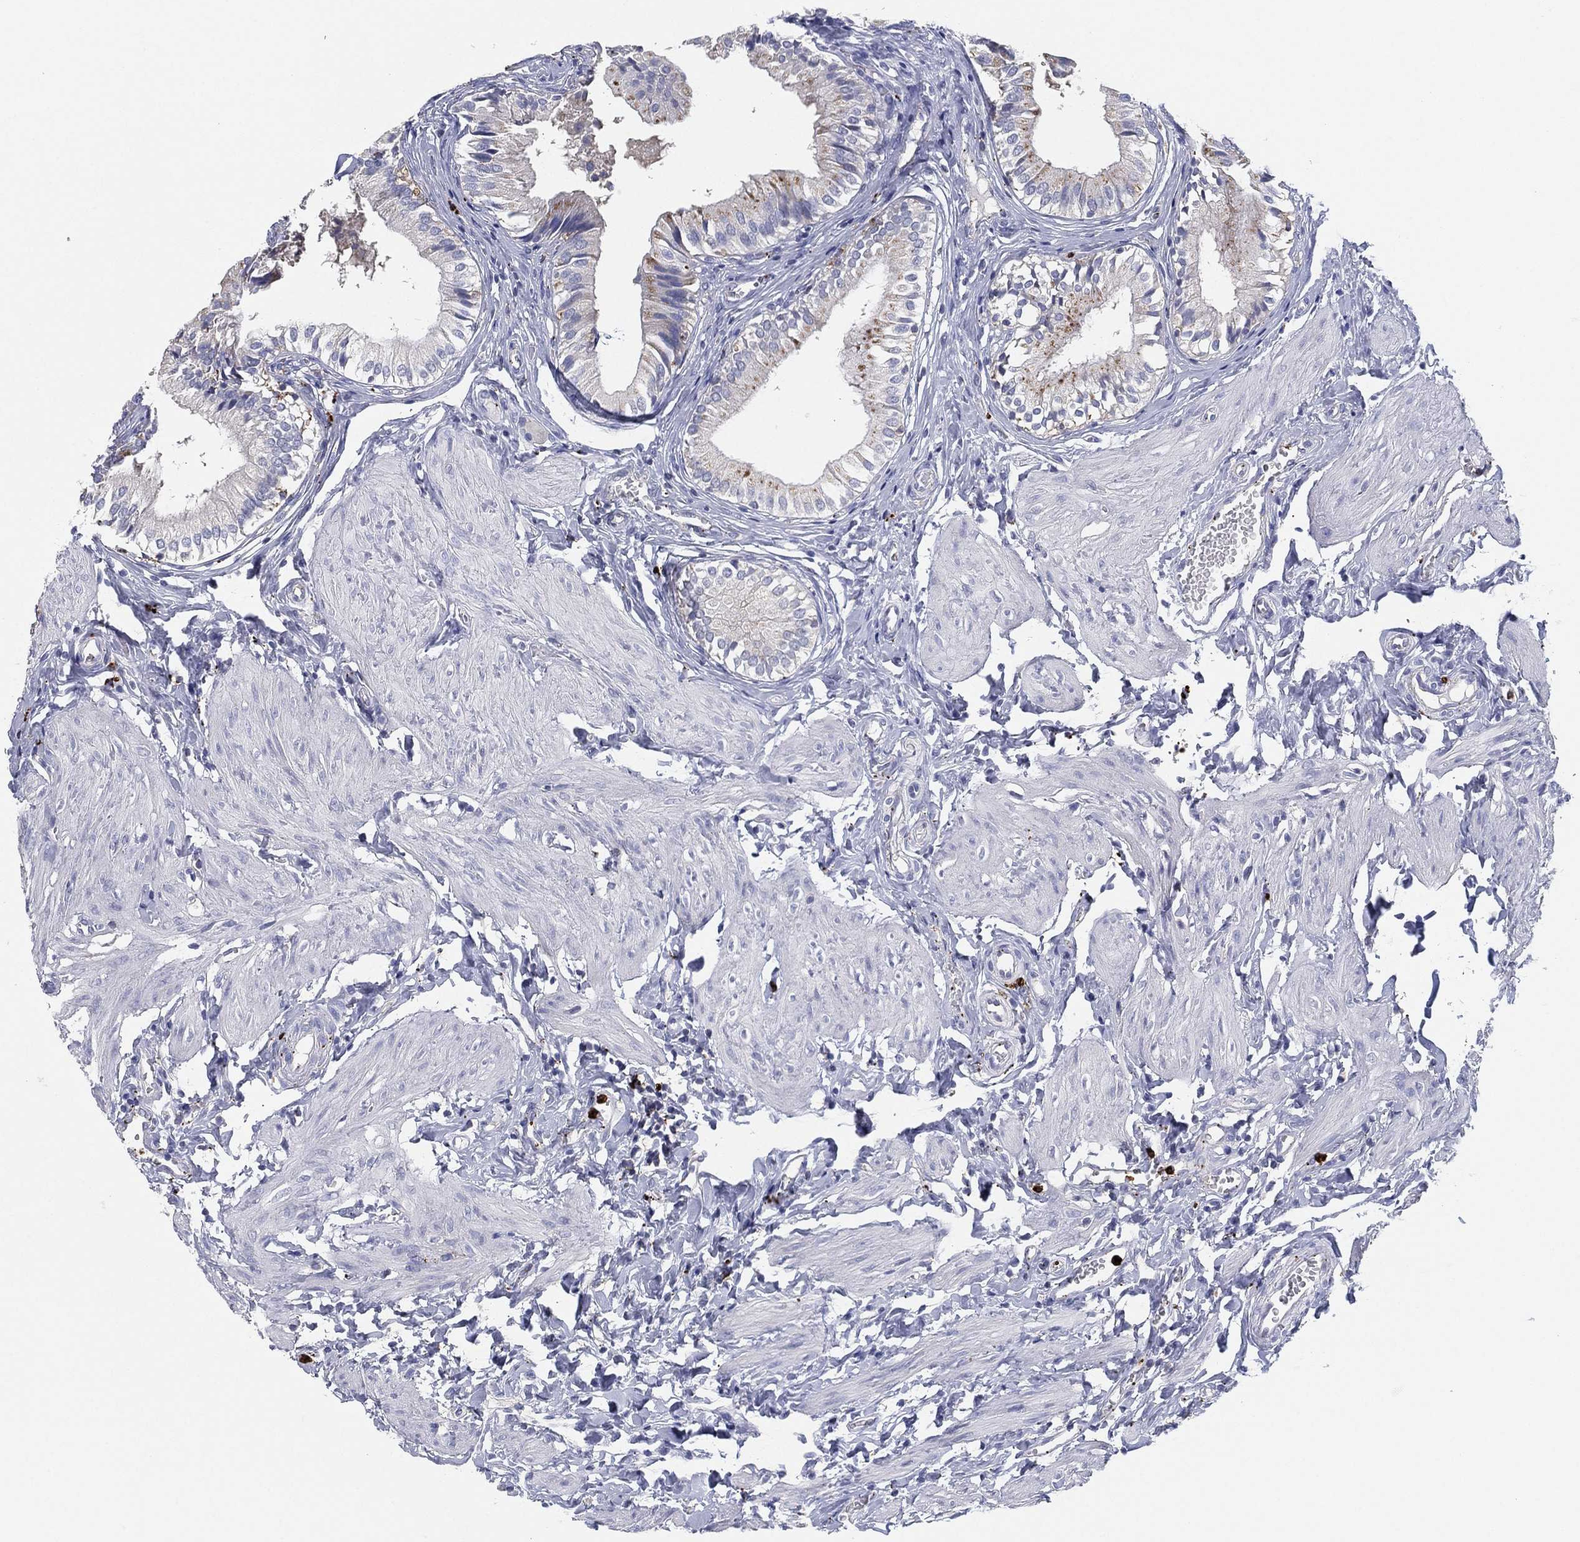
{"staining": {"intensity": "negative", "quantity": "none", "location": "none"}, "tissue": "gallbladder", "cell_type": "Glandular cells", "image_type": "normal", "snomed": [{"axis": "morphology", "description": "Normal tissue, NOS"}, {"axis": "topography", "description": "Gallbladder"}], "caption": "High power microscopy histopathology image of an IHC photomicrograph of normal gallbladder, revealing no significant staining in glandular cells.", "gene": "PLAC8", "patient": {"sex": "female", "age": 47}}